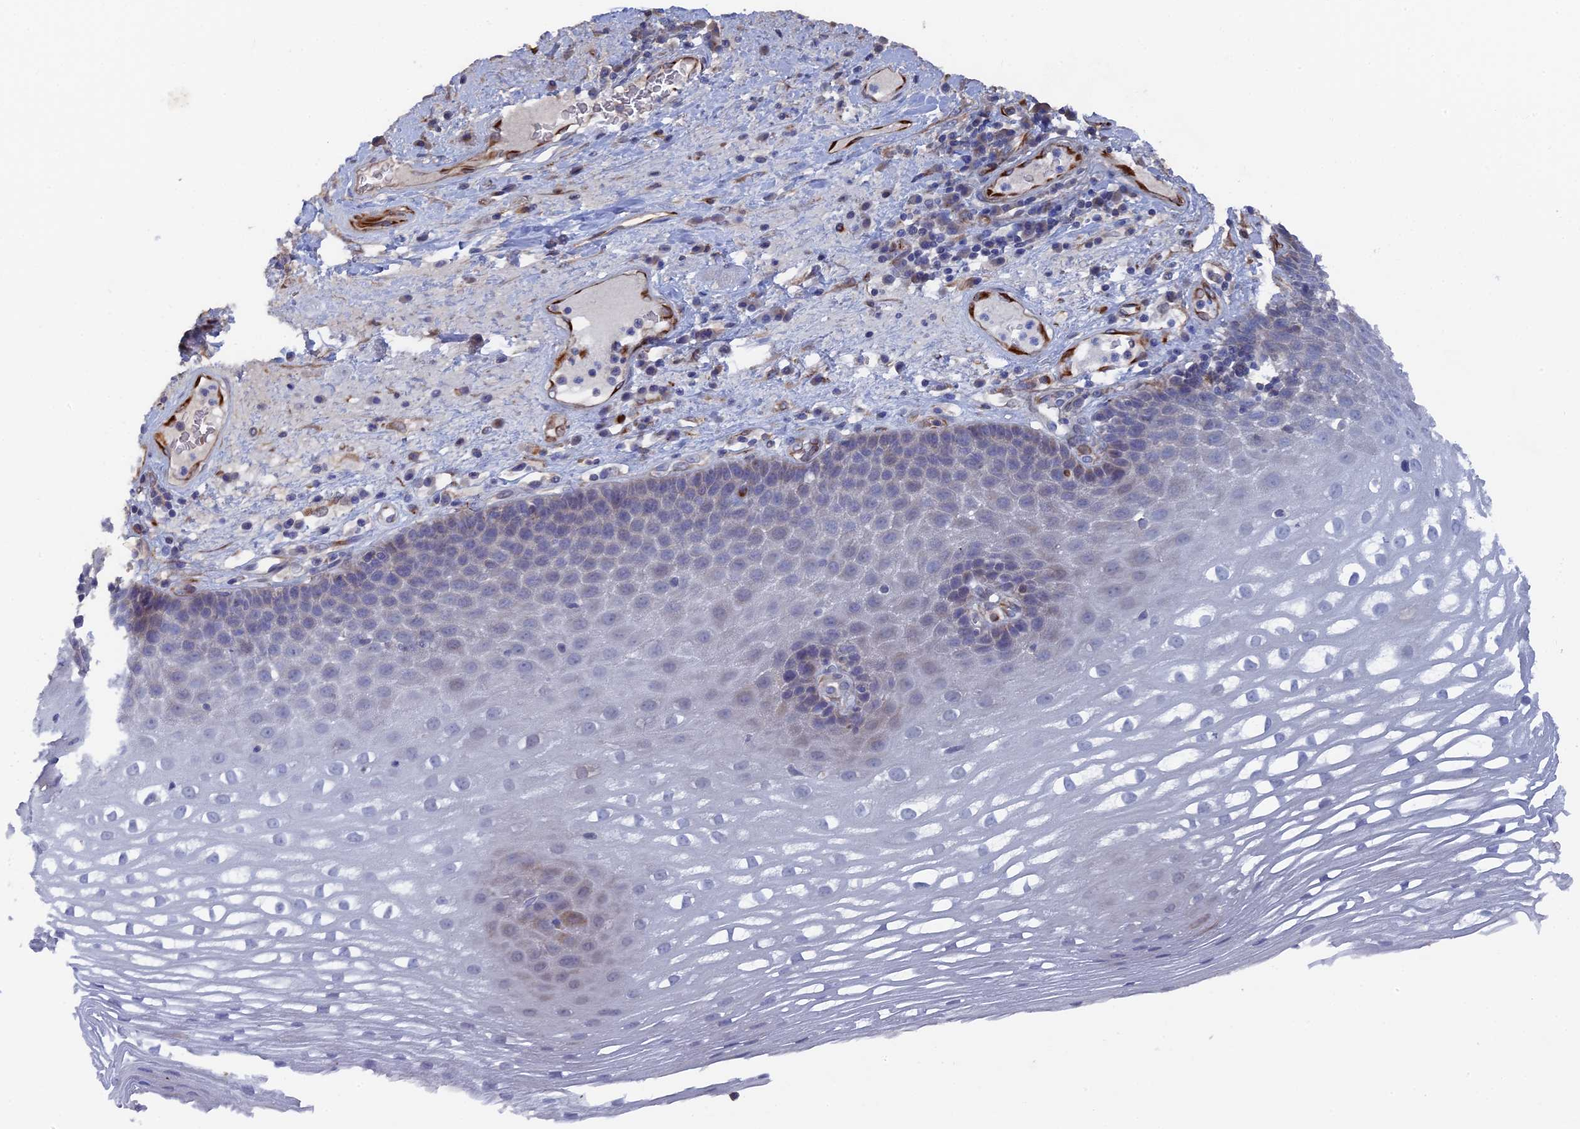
{"staining": {"intensity": "negative", "quantity": "none", "location": "none"}, "tissue": "esophagus", "cell_type": "Squamous epithelial cells", "image_type": "normal", "snomed": [{"axis": "morphology", "description": "Normal tissue, NOS"}, {"axis": "topography", "description": "Esophagus"}], "caption": "IHC photomicrograph of unremarkable esophagus: esophagus stained with DAB reveals no significant protein staining in squamous epithelial cells. (Brightfield microscopy of DAB (3,3'-diaminobenzidine) immunohistochemistry at high magnification).", "gene": "SMG9", "patient": {"sex": "male", "age": 62}}